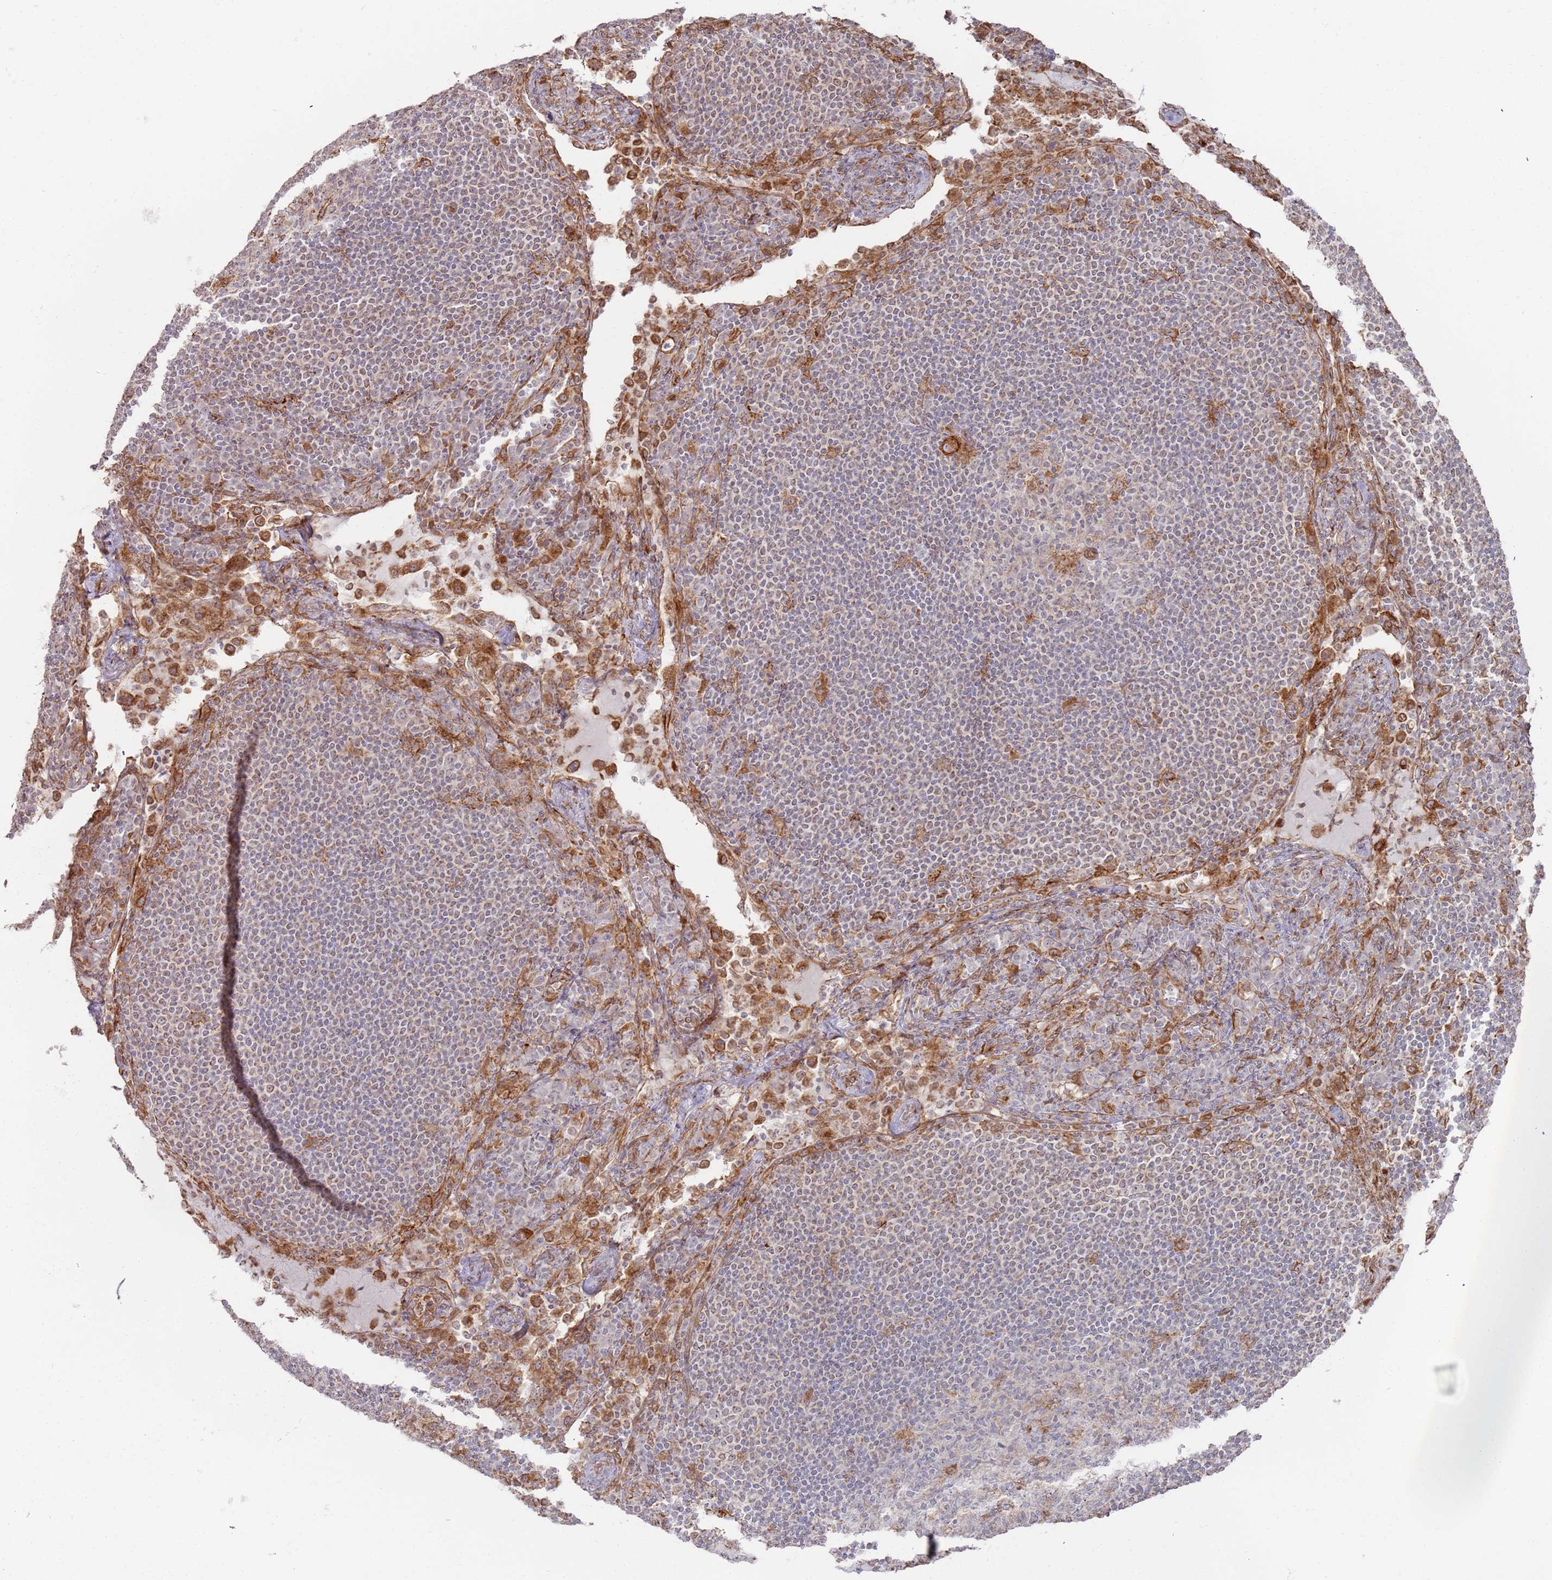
{"staining": {"intensity": "negative", "quantity": "none", "location": "none"}, "tissue": "lymph node", "cell_type": "Germinal center cells", "image_type": "normal", "snomed": [{"axis": "morphology", "description": "Normal tissue, NOS"}, {"axis": "topography", "description": "Lymph node"}], "caption": "A high-resolution photomicrograph shows immunohistochemistry (IHC) staining of normal lymph node, which displays no significant staining in germinal center cells.", "gene": "PHF21A", "patient": {"sex": "female", "age": 53}}